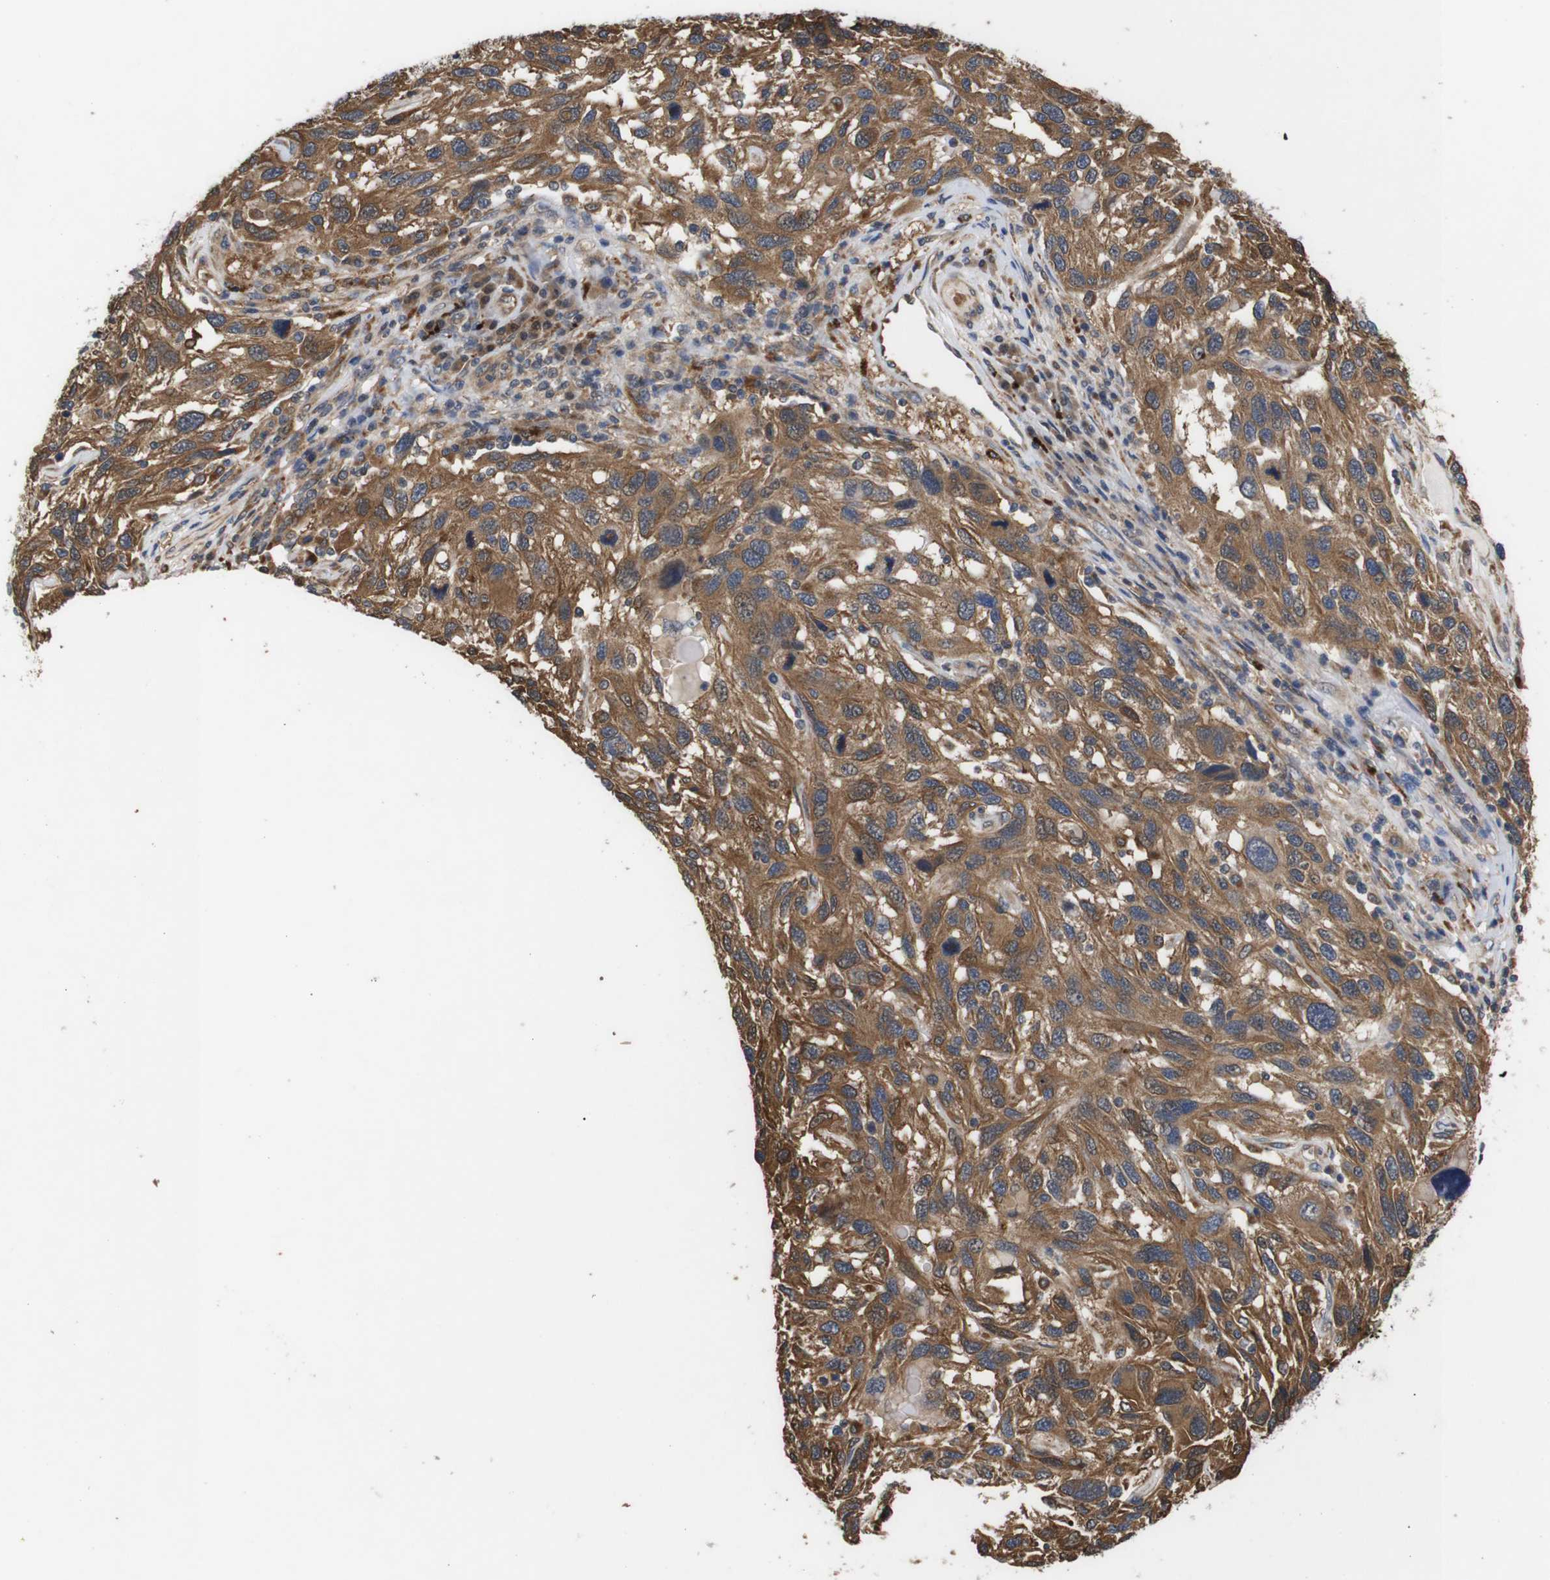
{"staining": {"intensity": "moderate", "quantity": ">75%", "location": "cytoplasmic/membranous"}, "tissue": "melanoma", "cell_type": "Tumor cells", "image_type": "cancer", "snomed": [{"axis": "morphology", "description": "Malignant melanoma, NOS"}, {"axis": "topography", "description": "Skin"}], "caption": "Approximately >75% of tumor cells in melanoma exhibit moderate cytoplasmic/membranous protein expression as visualized by brown immunohistochemical staining.", "gene": "DDR1", "patient": {"sex": "male", "age": 53}}